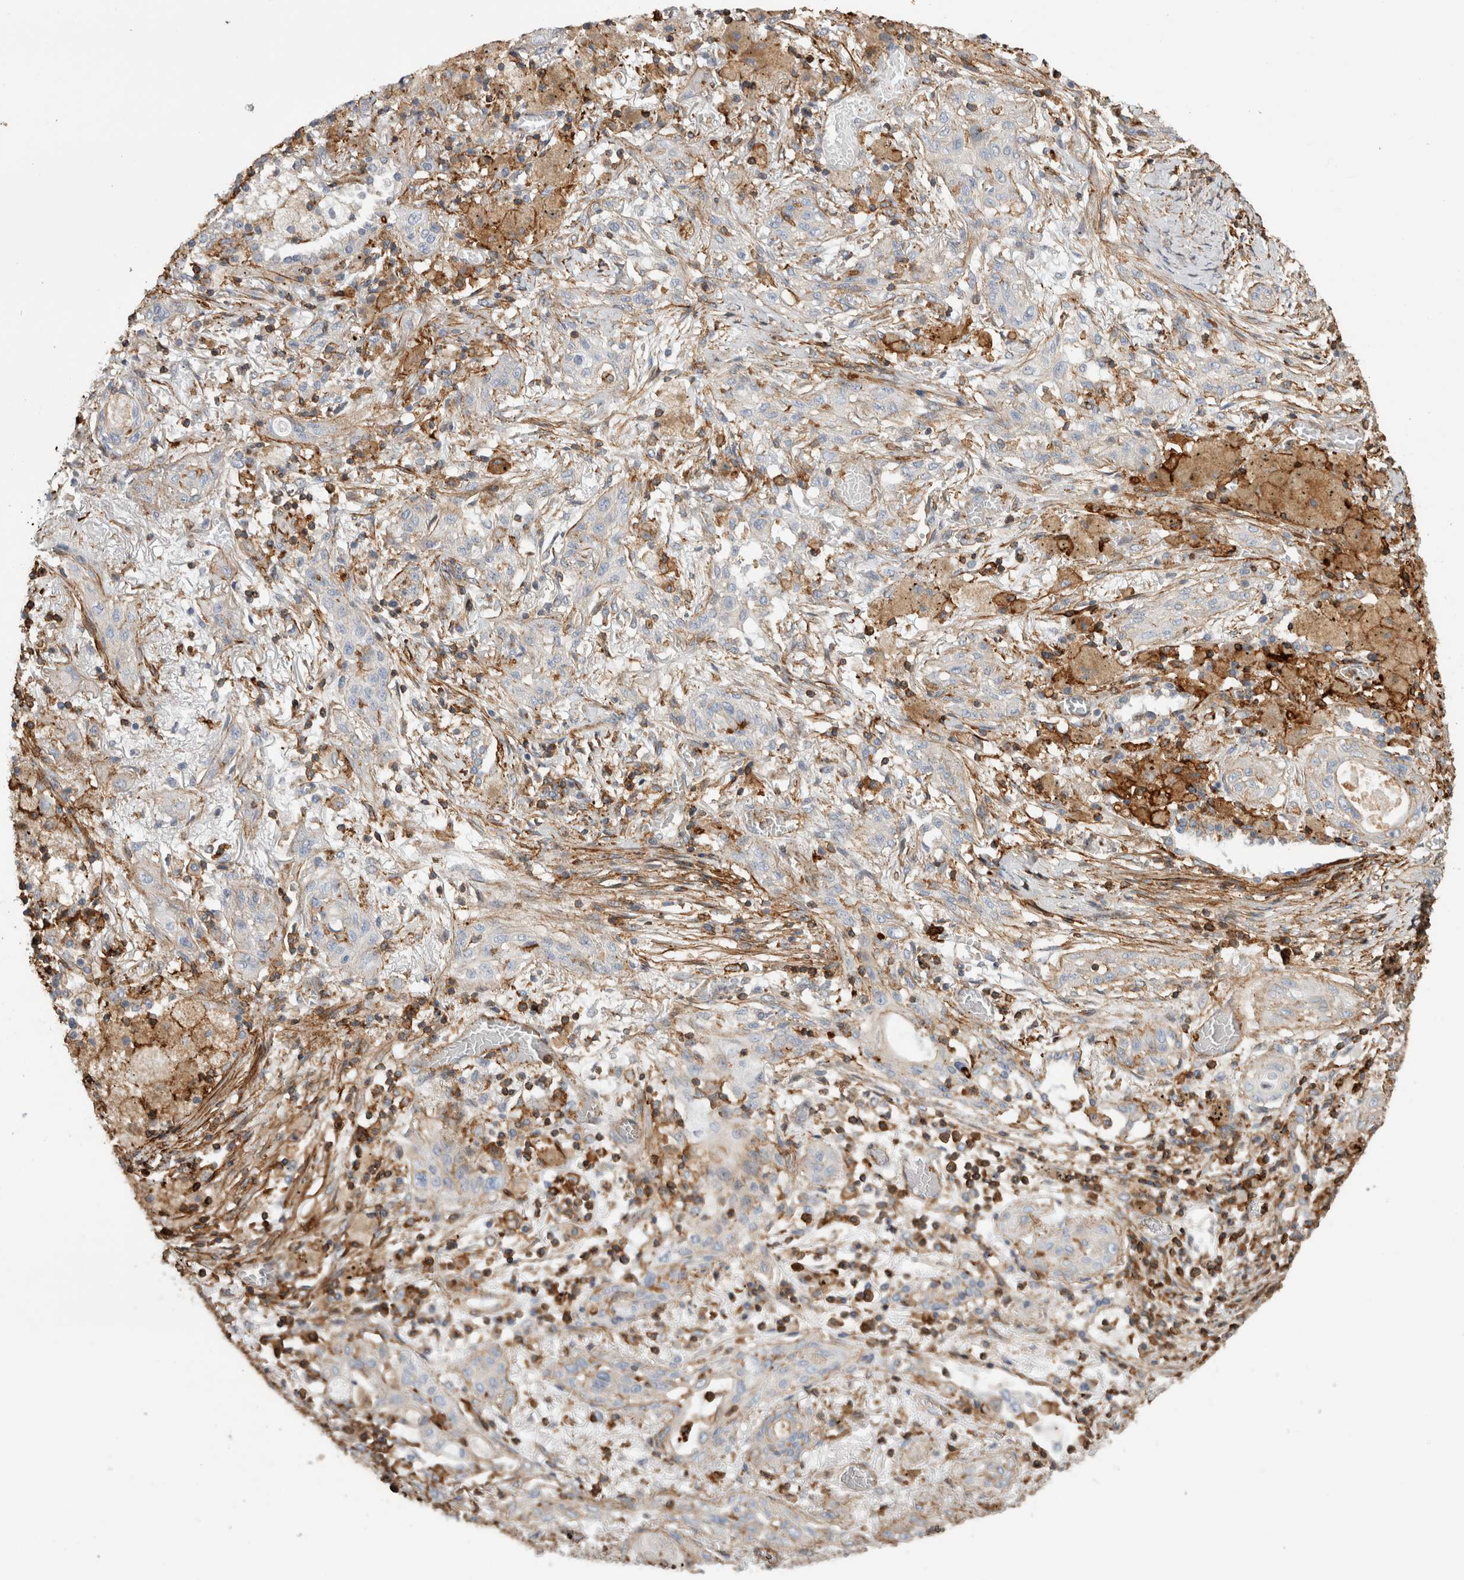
{"staining": {"intensity": "negative", "quantity": "none", "location": "none"}, "tissue": "lung cancer", "cell_type": "Tumor cells", "image_type": "cancer", "snomed": [{"axis": "morphology", "description": "Squamous cell carcinoma, NOS"}, {"axis": "topography", "description": "Lung"}], "caption": "This histopathology image is of lung cancer (squamous cell carcinoma) stained with immunohistochemistry to label a protein in brown with the nuclei are counter-stained blue. There is no staining in tumor cells. (DAB IHC visualized using brightfield microscopy, high magnification).", "gene": "GPER1", "patient": {"sex": "female", "age": 47}}